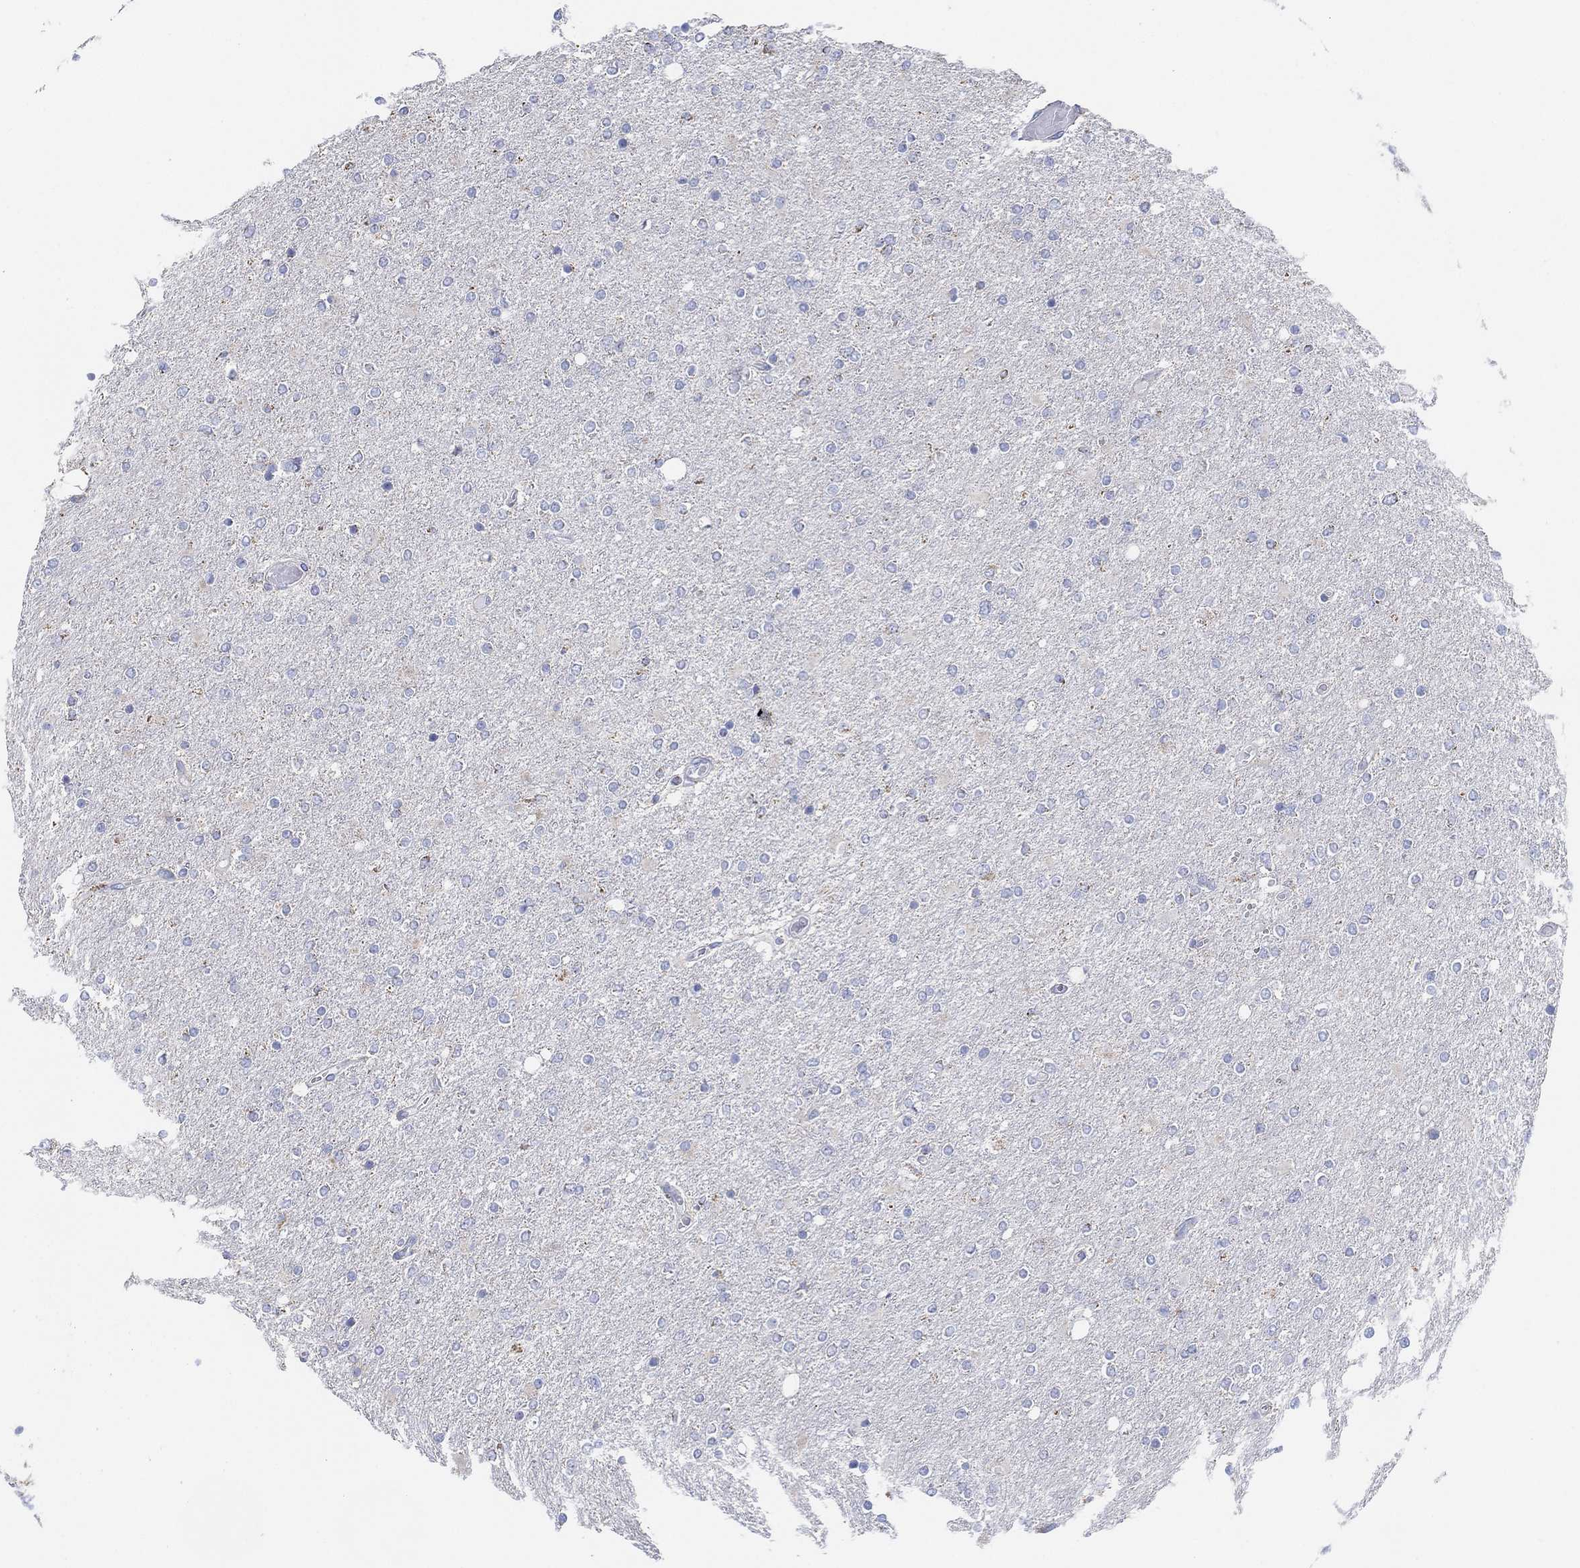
{"staining": {"intensity": "negative", "quantity": "none", "location": "none"}, "tissue": "glioma", "cell_type": "Tumor cells", "image_type": "cancer", "snomed": [{"axis": "morphology", "description": "Glioma, malignant, High grade"}, {"axis": "topography", "description": "Cerebral cortex"}], "caption": "Tumor cells are negative for protein expression in human malignant high-grade glioma.", "gene": "CFTR", "patient": {"sex": "male", "age": 70}}